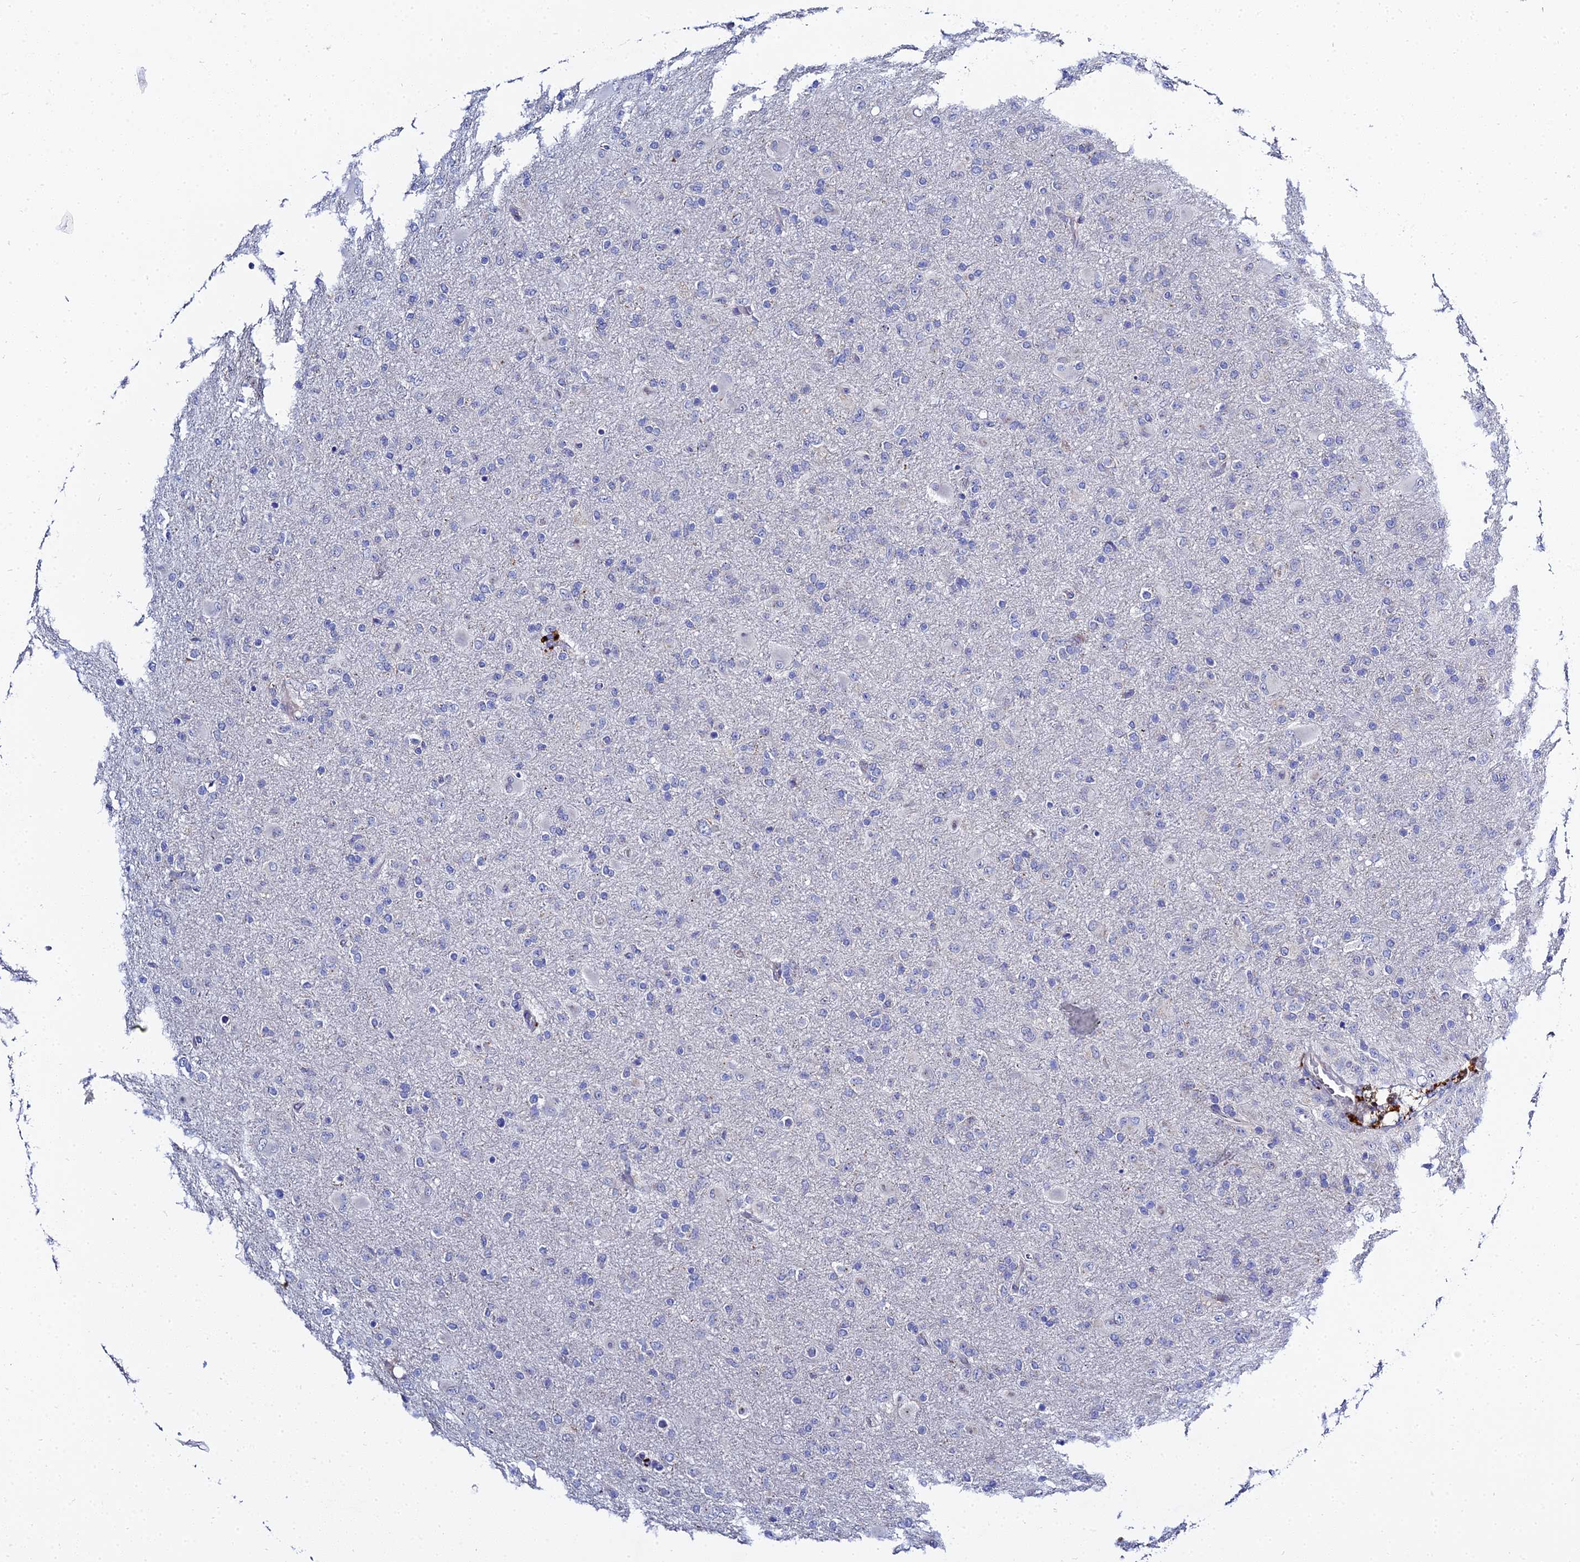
{"staining": {"intensity": "negative", "quantity": "none", "location": "none"}, "tissue": "glioma", "cell_type": "Tumor cells", "image_type": "cancer", "snomed": [{"axis": "morphology", "description": "Glioma, malignant, Low grade"}, {"axis": "topography", "description": "Brain"}], "caption": "The immunohistochemistry (IHC) photomicrograph has no significant expression in tumor cells of glioma tissue.", "gene": "APOBEC3H", "patient": {"sex": "male", "age": 65}}